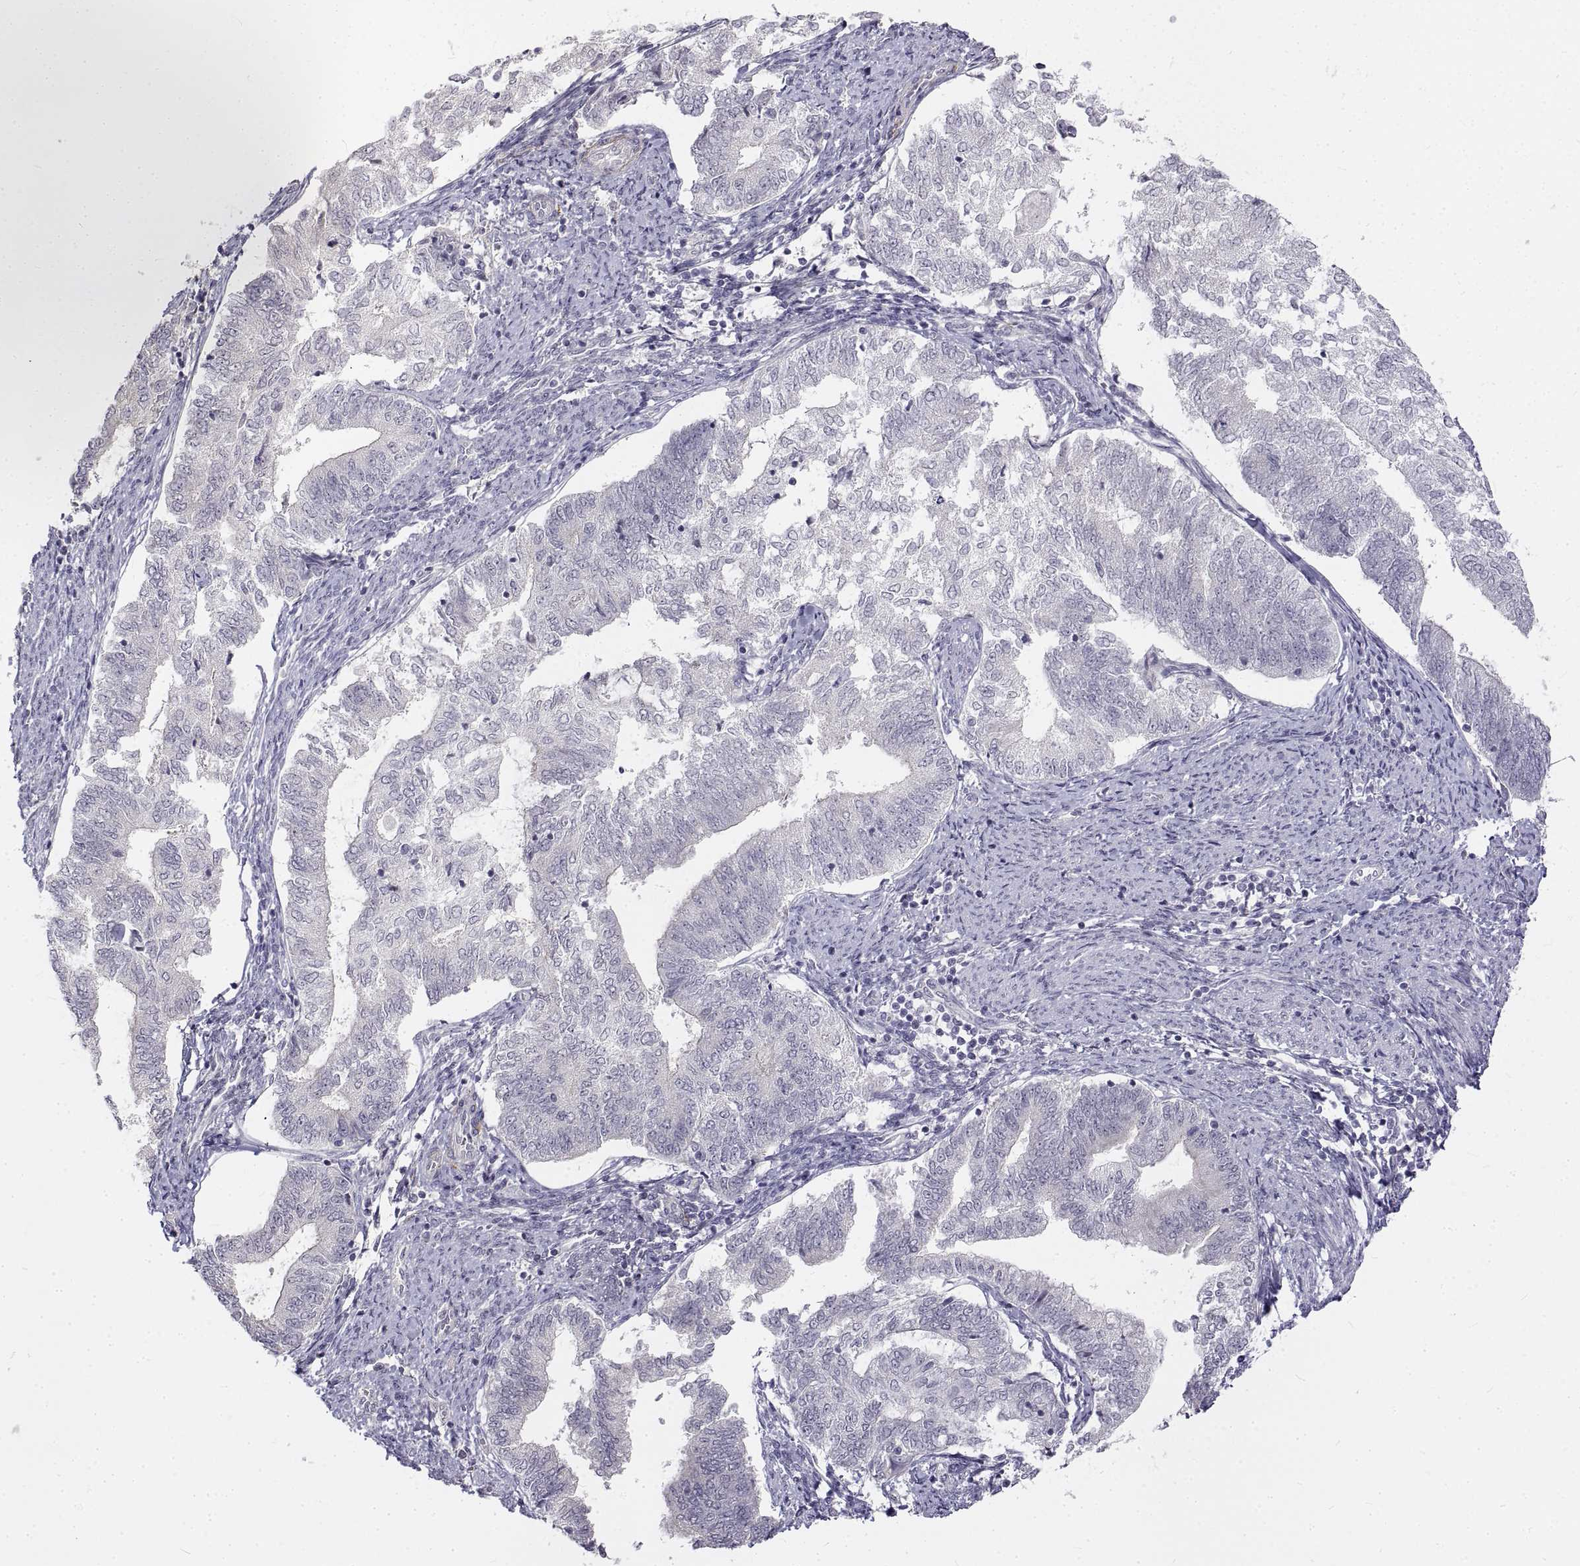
{"staining": {"intensity": "negative", "quantity": "none", "location": "none"}, "tissue": "endometrial cancer", "cell_type": "Tumor cells", "image_type": "cancer", "snomed": [{"axis": "morphology", "description": "Adenocarcinoma, NOS"}, {"axis": "topography", "description": "Endometrium"}], "caption": "Tumor cells show no significant protein staining in endometrial cancer (adenocarcinoma).", "gene": "ANO2", "patient": {"sex": "female", "age": 65}}